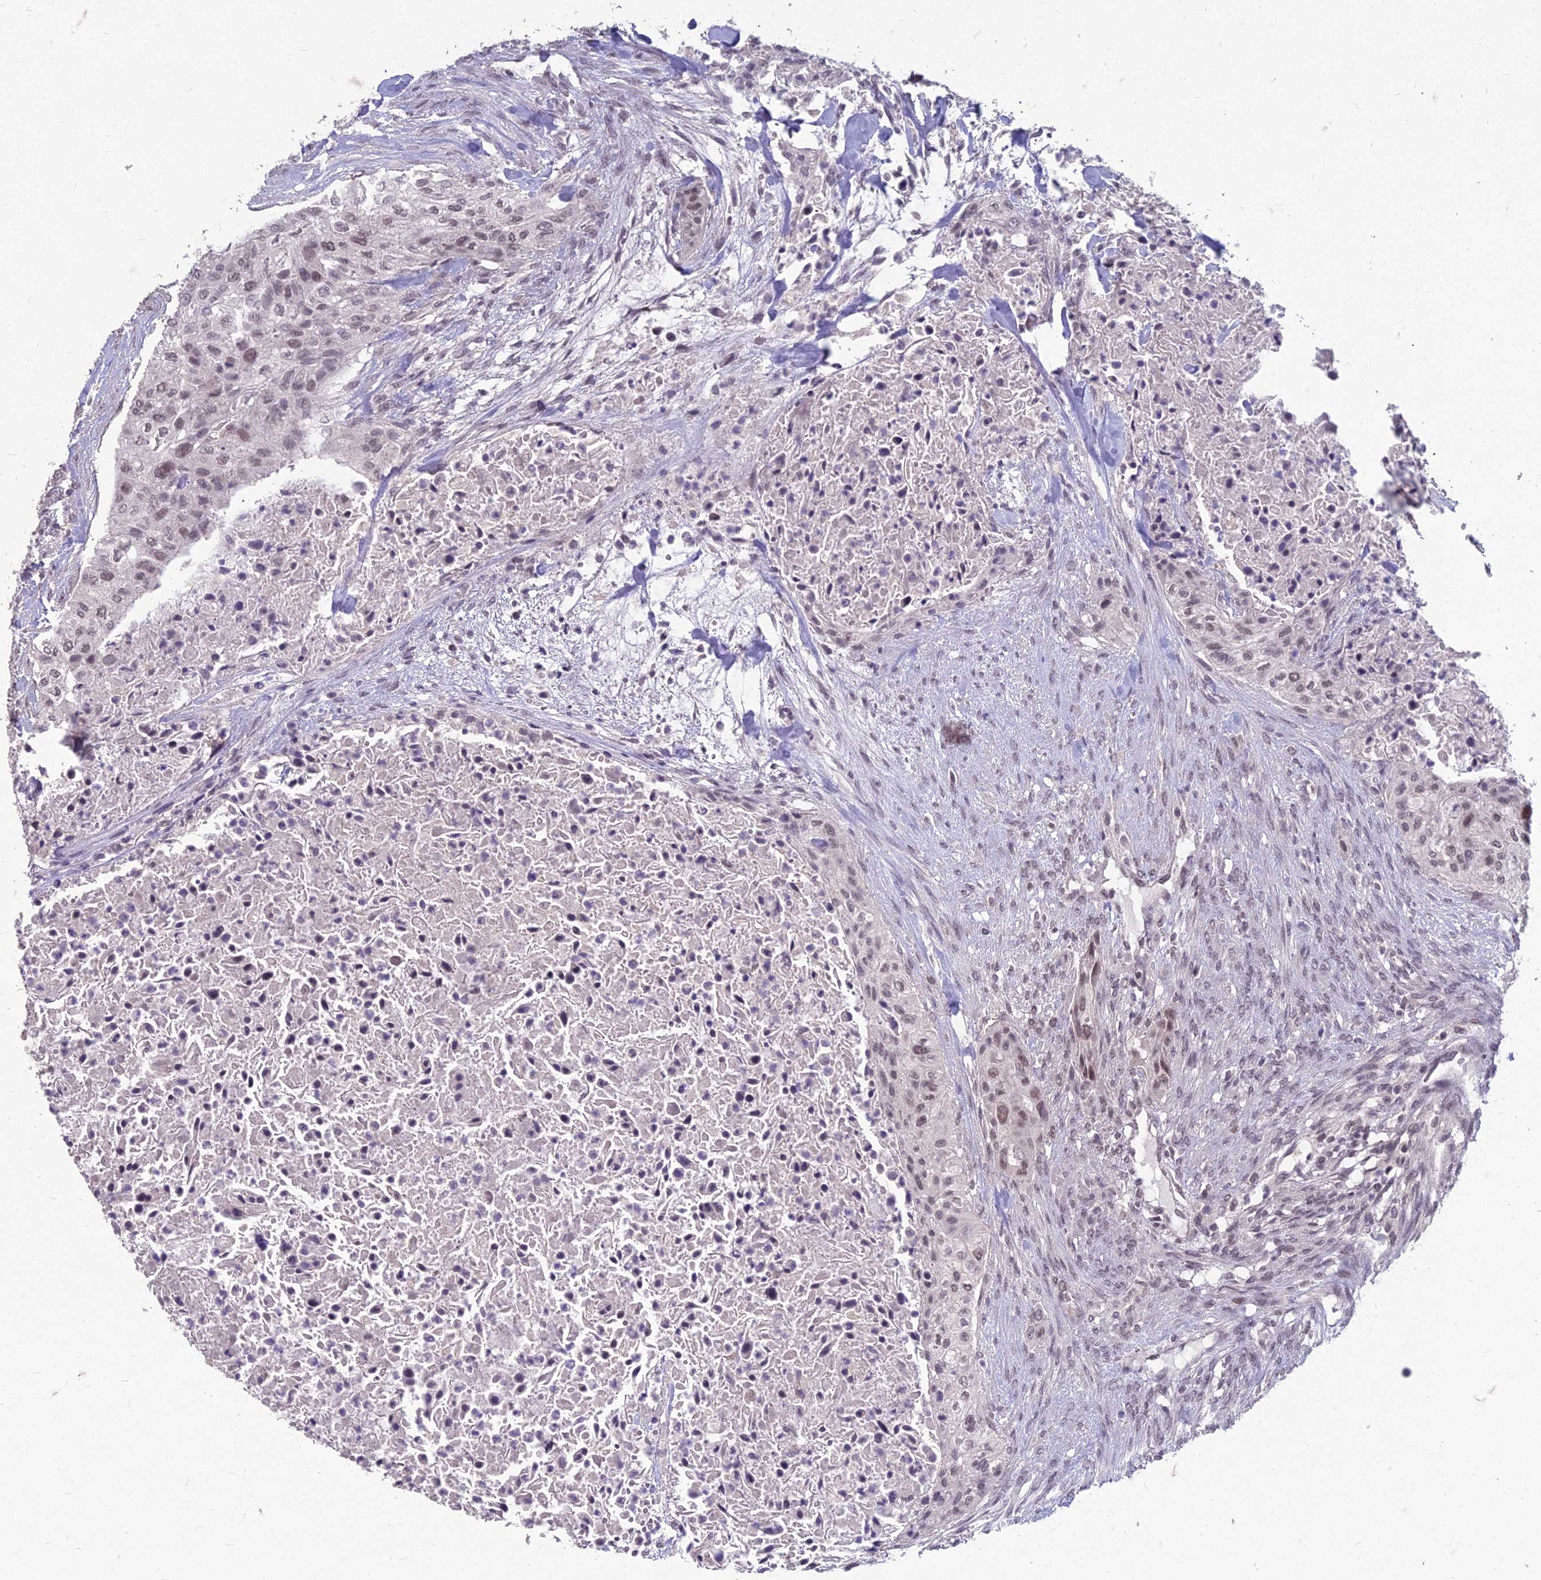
{"staining": {"intensity": "moderate", "quantity": "25%-75%", "location": "nuclear"}, "tissue": "urothelial cancer", "cell_type": "Tumor cells", "image_type": "cancer", "snomed": [{"axis": "morphology", "description": "Urothelial carcinoma, High grade"}, {"axis": "topography", "description": "Urinary bladder"}], "caption": "Protein staining of urothelial cancer tissue shows moderate nuclear positivity in about 25%-75% of tumor cells.", "gene": "KAT7", "patient": {"sex": "male", "age": 35}}